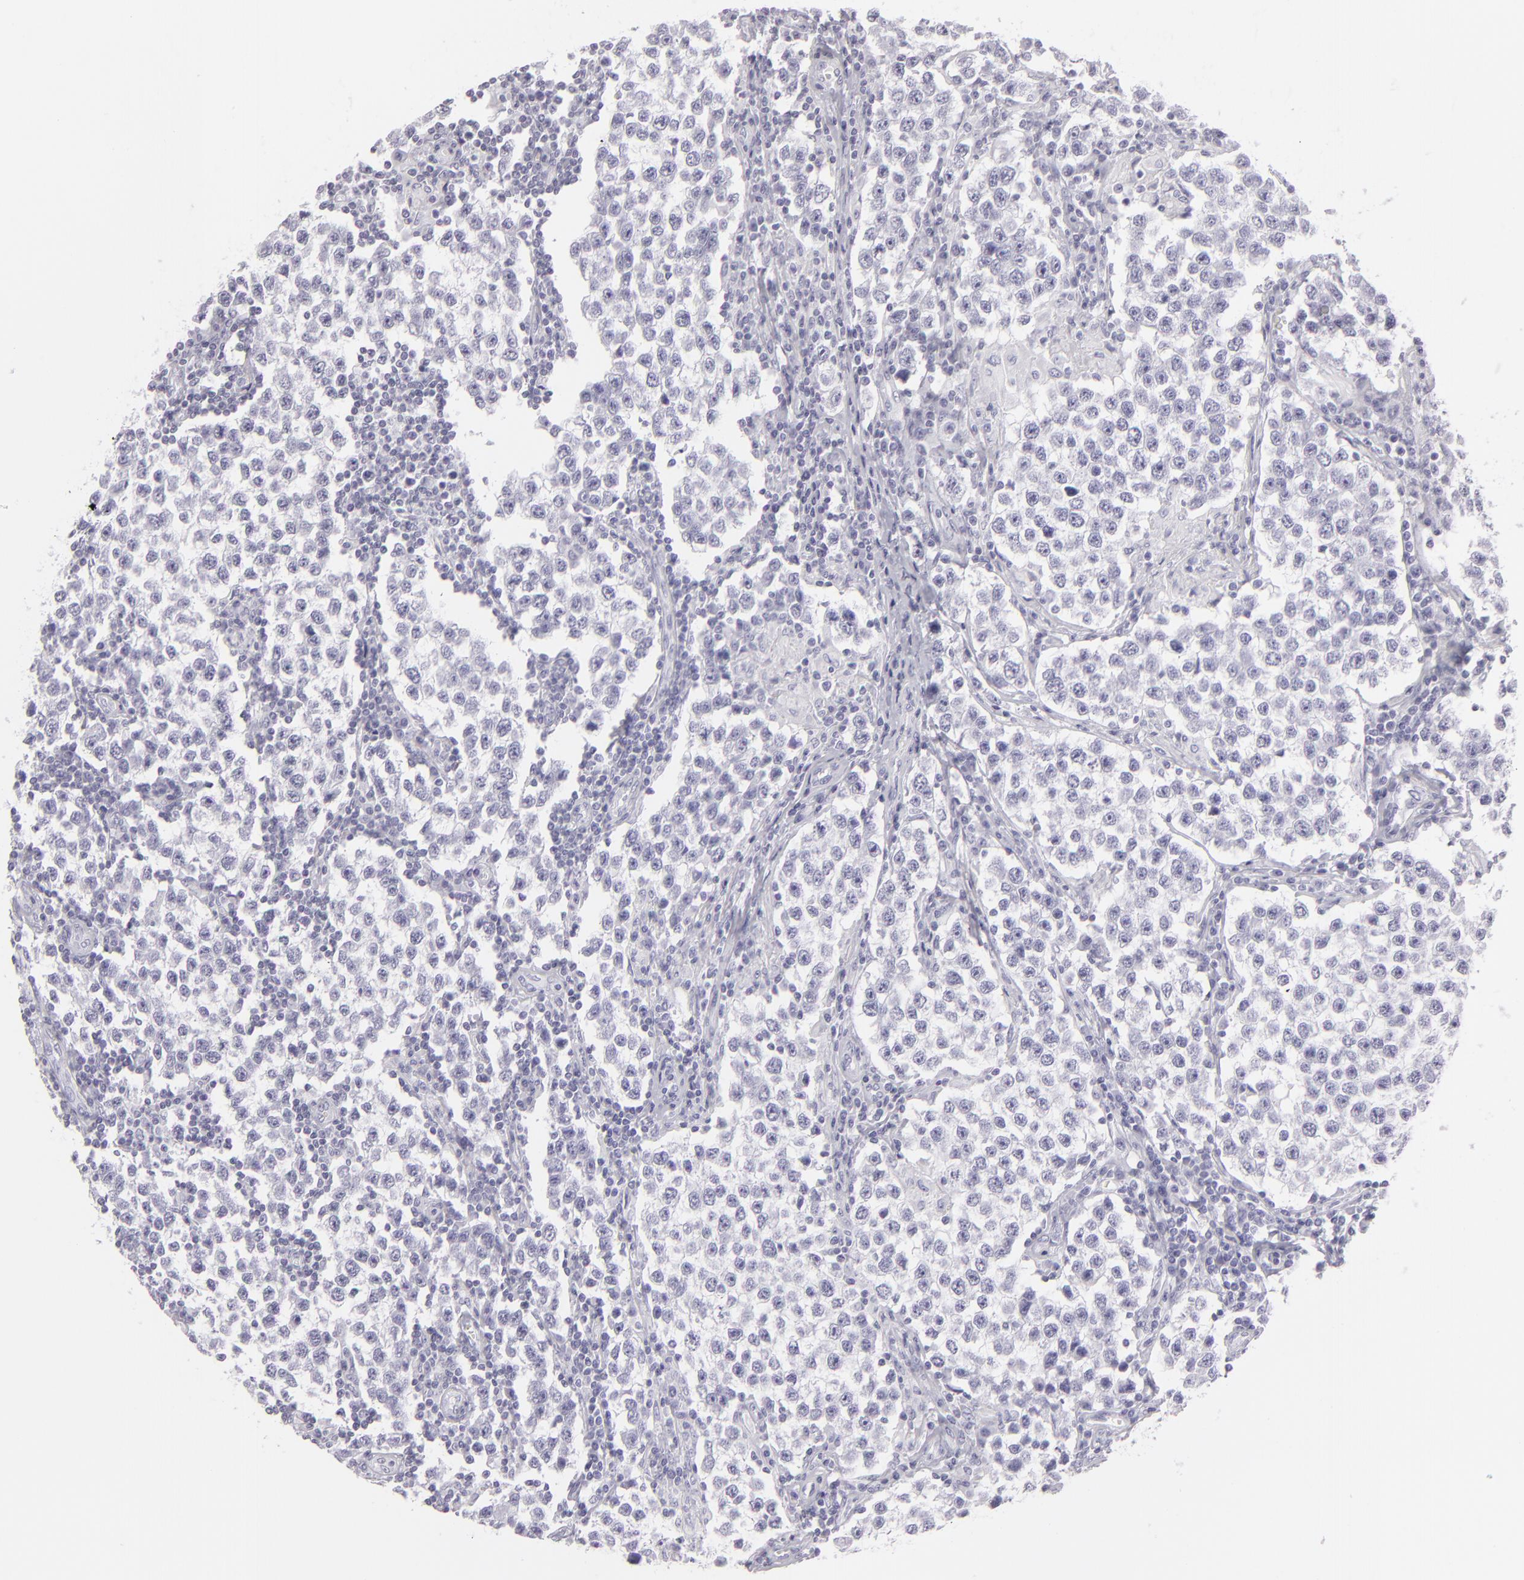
{"staining": {"intensity": "negative", "quantity": "none", "location": "none"}, "tissue": "testis cancer", "cell_type": "Tumor cells", "image_type": "cancer", "snomed": [{"axis": "morphology", "description": "Seminoma, NOS"}, {"axis": "topography", "description": "Testis"}], "caption": "An immunohistochemistry photomicrograph of testis cancer (seminoma) is shown. There is no staining in tumor cells of testis cancer (seminoma). (Brightfield microscopy of DAB (3,3'-diaminobenzidine) IHC at high magnification).", "gene": "FLG", "patient": {"sex": "male", "age": 36}}